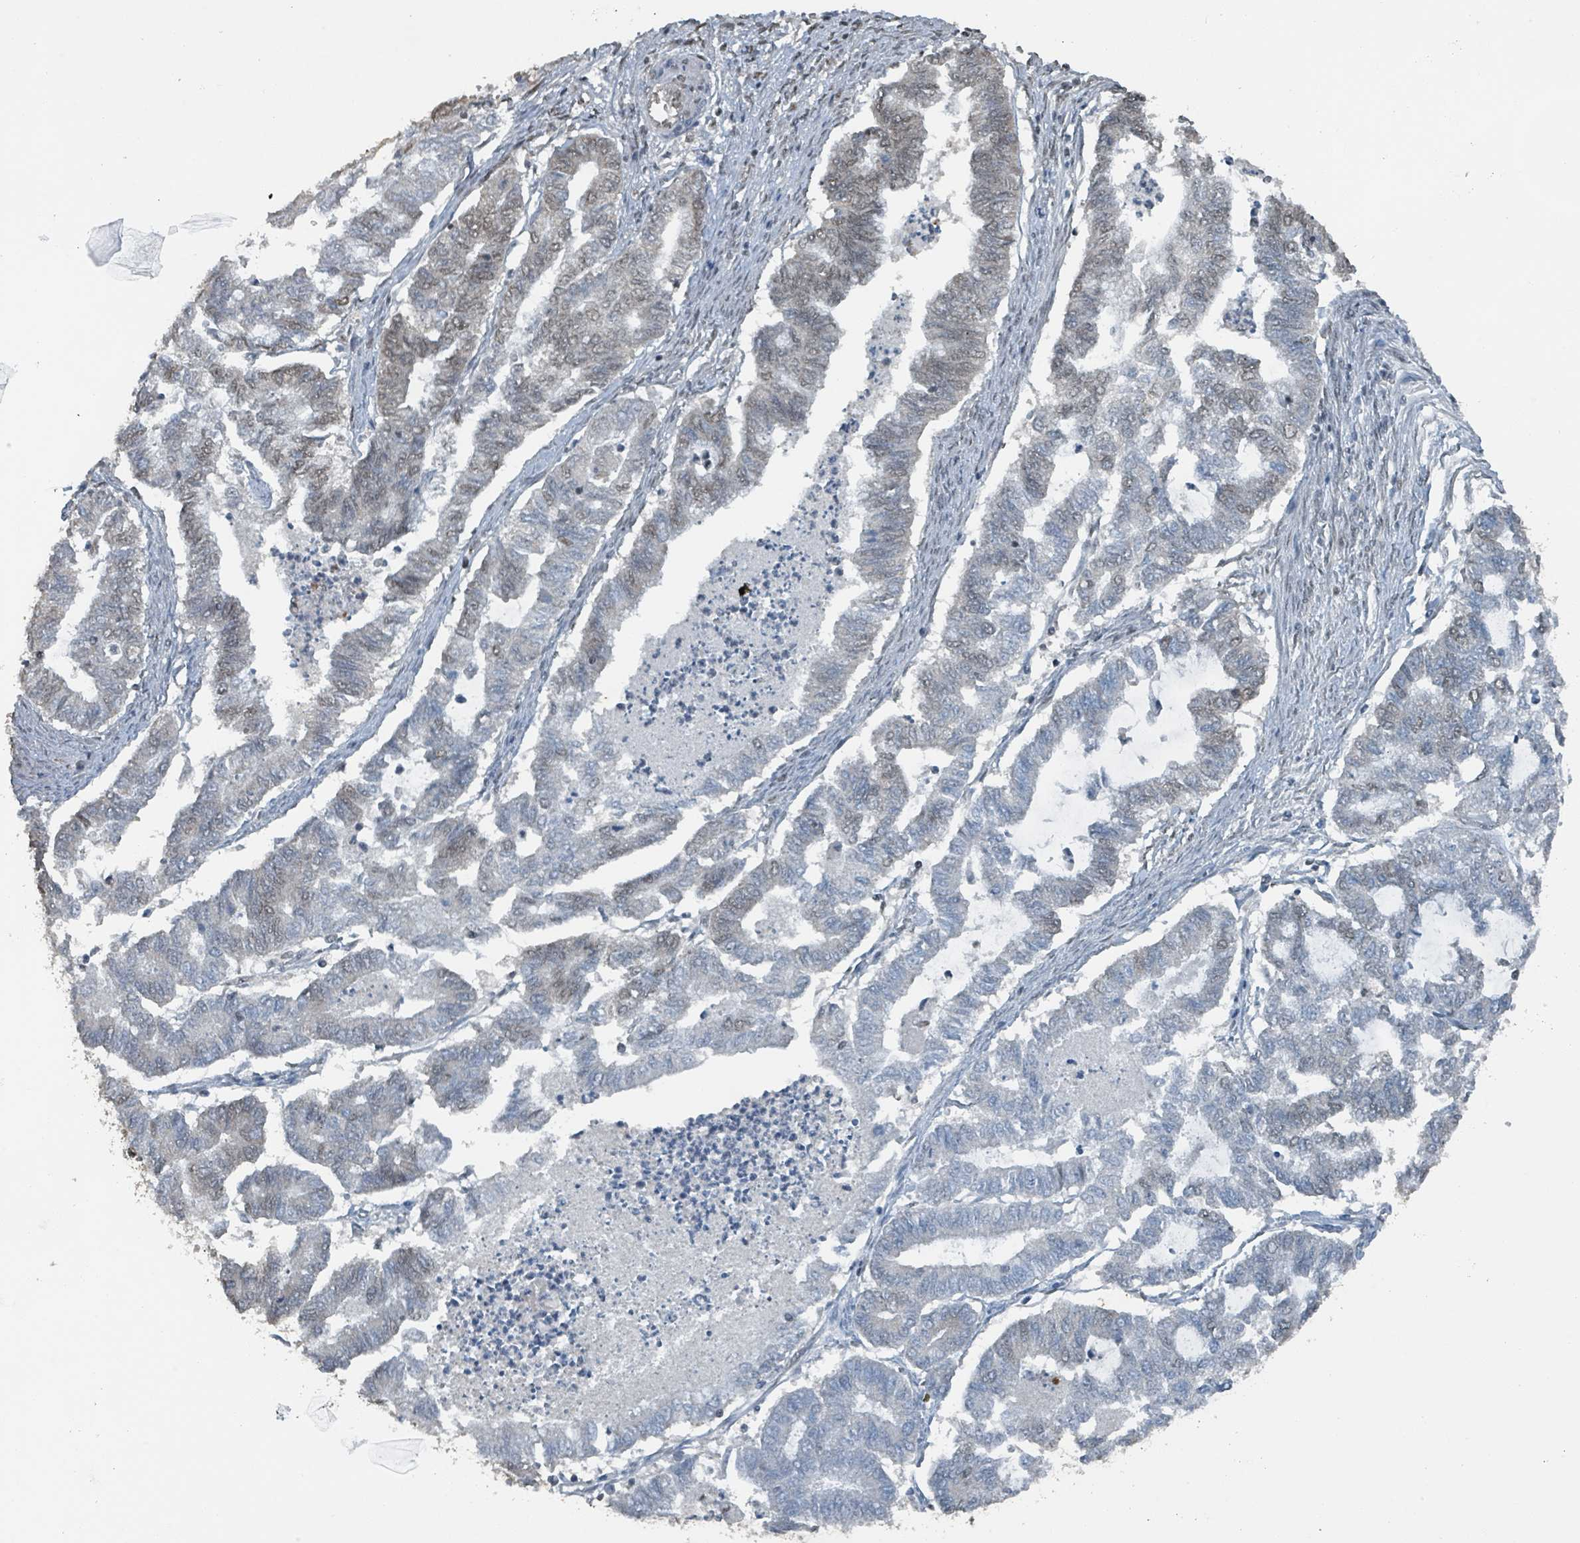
{"staining": {"intensity": "weak", "quantity": "<25%", "location": "nuclear"}, "tissue": "endometrial cancer", "cell_type": "Tumor cells", "image_type": "cancer", "snomed": [{"axis": "morphology", "description": "Adenocarcinoma, NOS"}, {"axis": "topography", "description": "Endometrium"}], "caption": "This histopathology image is of endometrial cancer stained with immunohistochemistry to label a protein in brown with the nuclei are counter-stained blue. There is no staining in tumor cells.", "gene": "PHIP", "patient": {"sex": "female", "age": 79}}